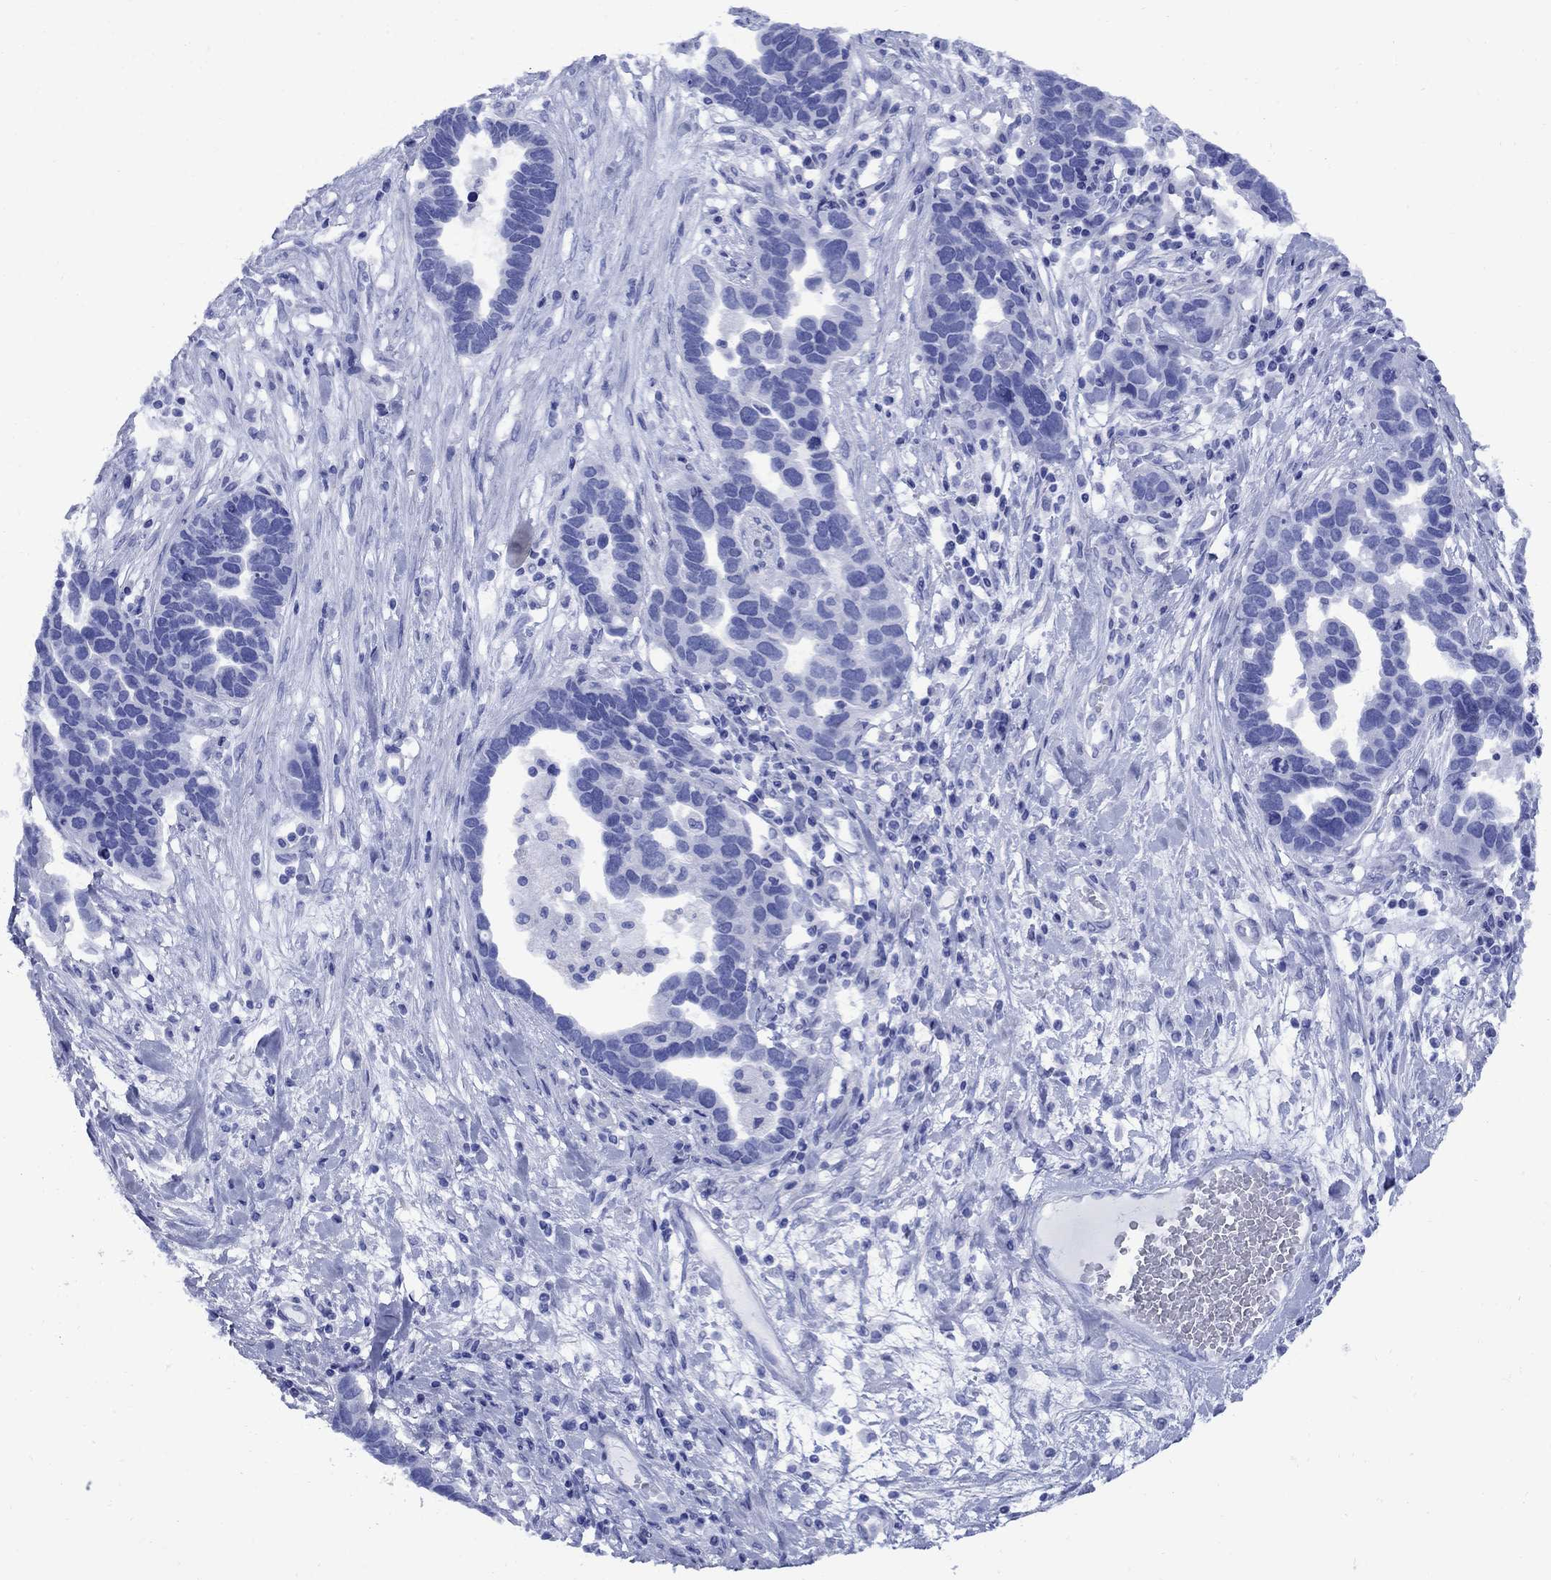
{"staining": {"intensity": "negative", "quantity": "none", "location": "none"}, "tissue": "ovarian cancer", "cell_type": "Tumor cells", "image_type": "cancer", "snomed": [{"axis": "morphology", "description": "Cystadenocarcinoma, serous, NOS"}, {"axis": "topography", "description": "Ovary"}], "caption": "A micrograph of ovarian serous cystadenocarcinoma stained for a protein shows no brown staining in tumor cells.", "gene": "SMCP", "patient": {"sex": "female", "age": 54}}